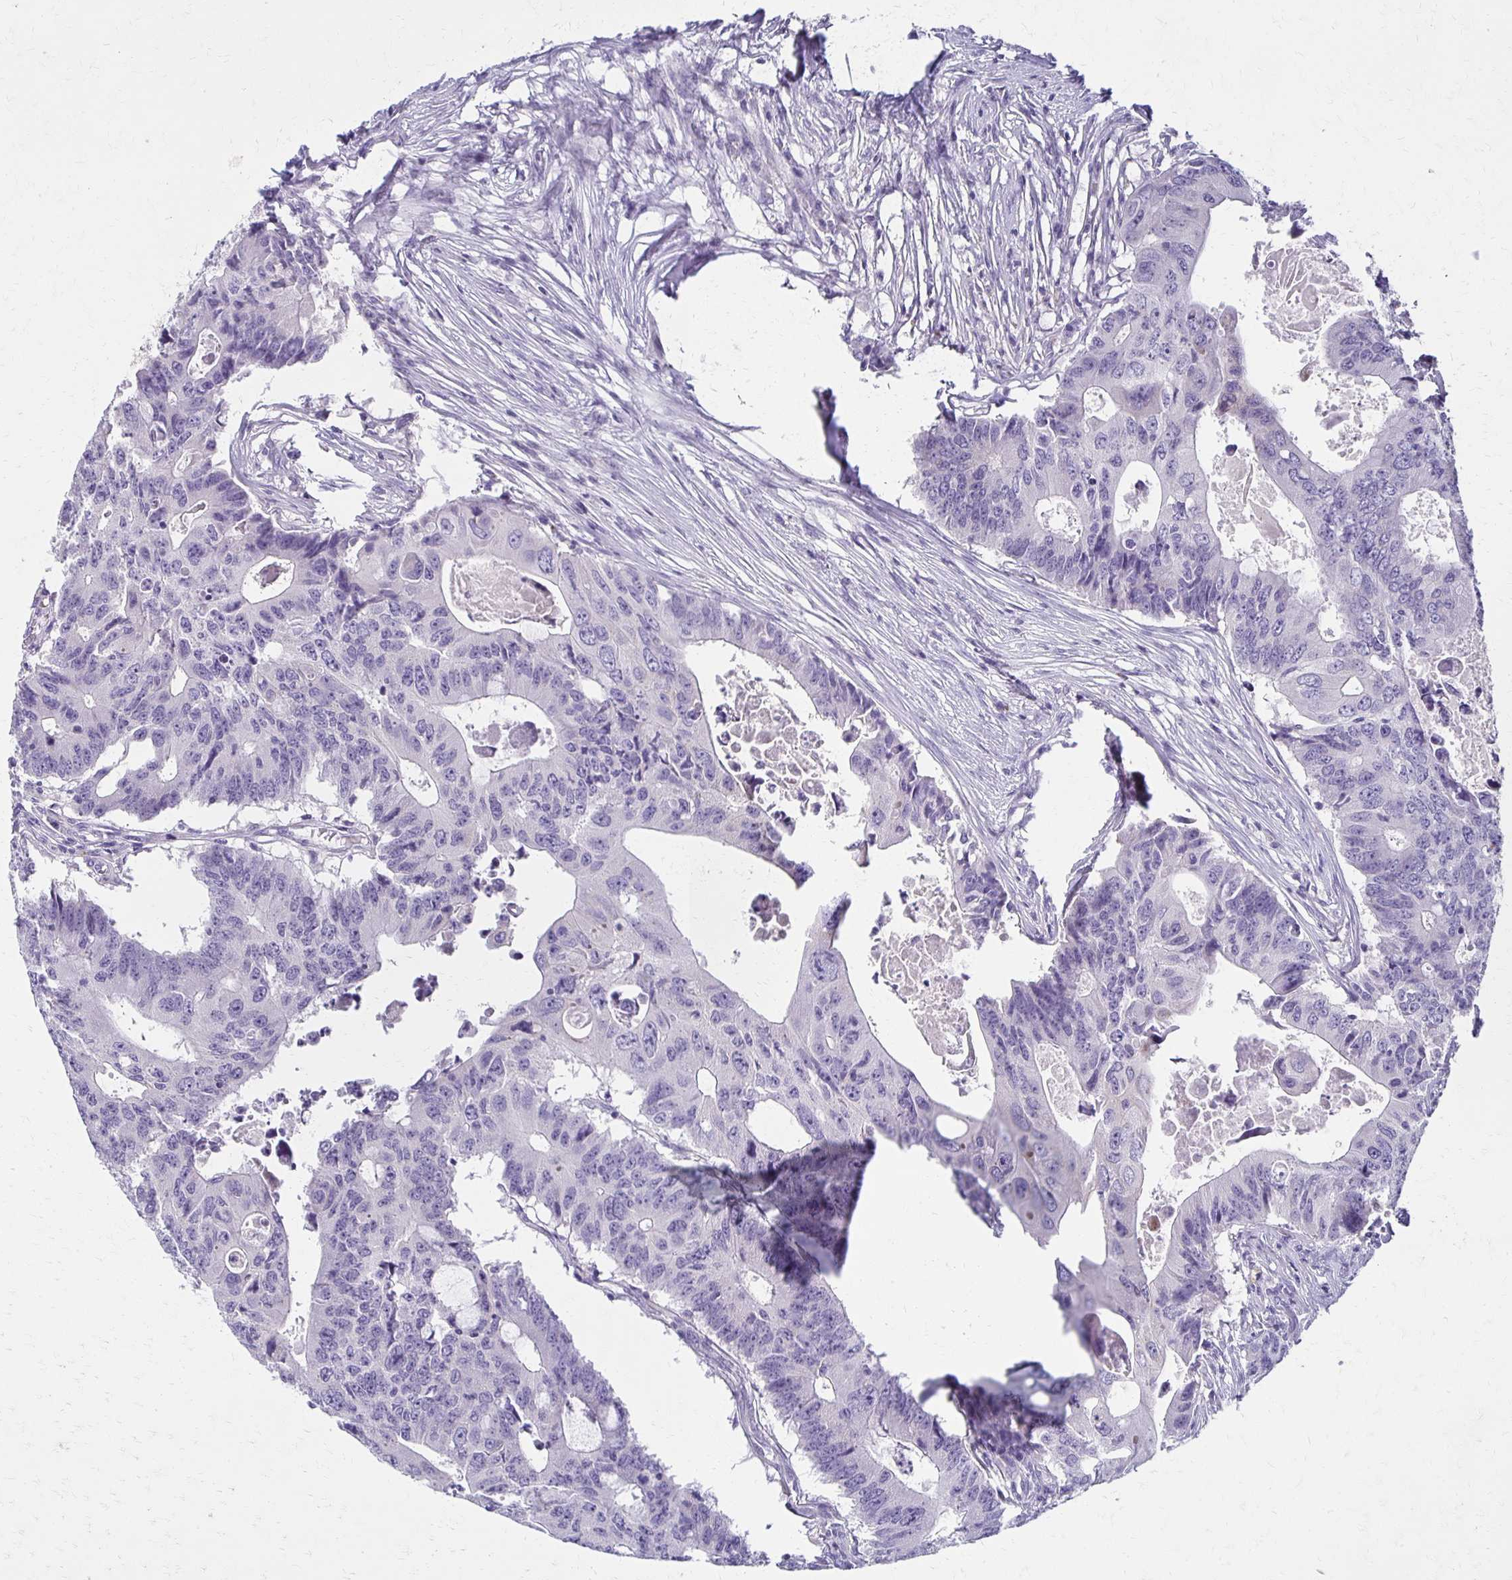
{"staining": {"intensity": "negative", "quantity": "none", "location": "none"}, "tissue": "colorectal cancer", "cell_type": "Tumor cells", "image_type": "cancer", "snomed": [{"axis": "morphology", "description": "Adenocarcinoma, NOS"}, {"axis": "topography", "description": "Colon"}], "caption": "Histopathology image shows no protein staining in tumor cells of colorectal adenocarcinoma tissue. (Brightfield microscopy of DAB immunohistochemistry (IHC) at high magnification).", "gene": "BBS12", "patient": {"sex": "male", "age": 71}}